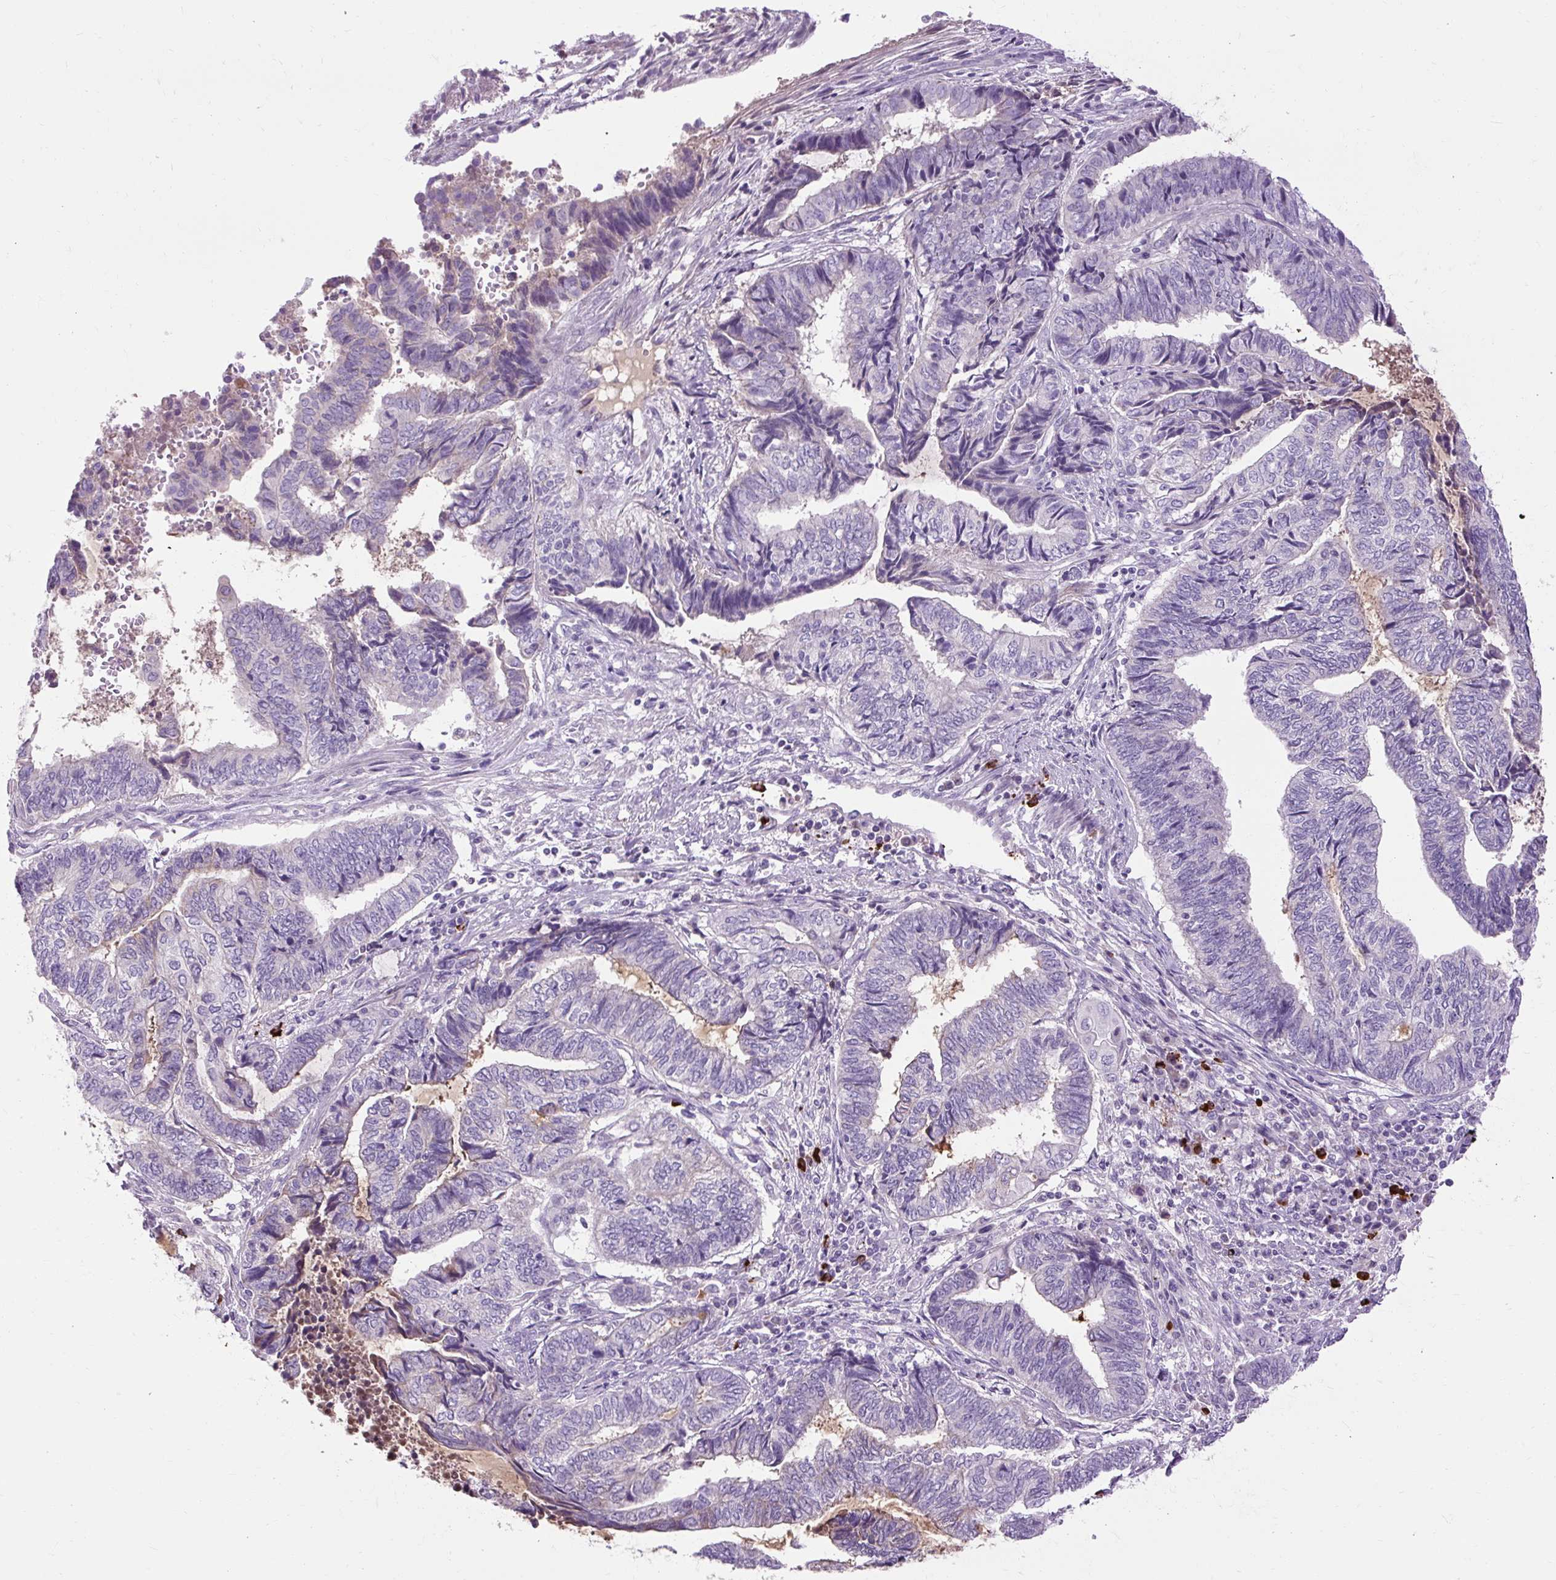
{"staining": {"intensity": "negative", "quantity": "none", "location": "none"}, "tissue": "endometrial cancer", "cell_type": "Tumor cells", "image_type": "cancer", "snomed": [{"axis": "morphology", "description": "Adenocarcinoma, NOS"}, {"axis": "topography", "description": "Uterus"}, {"axis": "topography", "description": "Endometrium"}], "caption": "Tumor cells show no significant expression in endometrial cancer (adenocarcinoma).", "gene": "ARRDC2", "patient": {"sex": "female", "age": 70}}